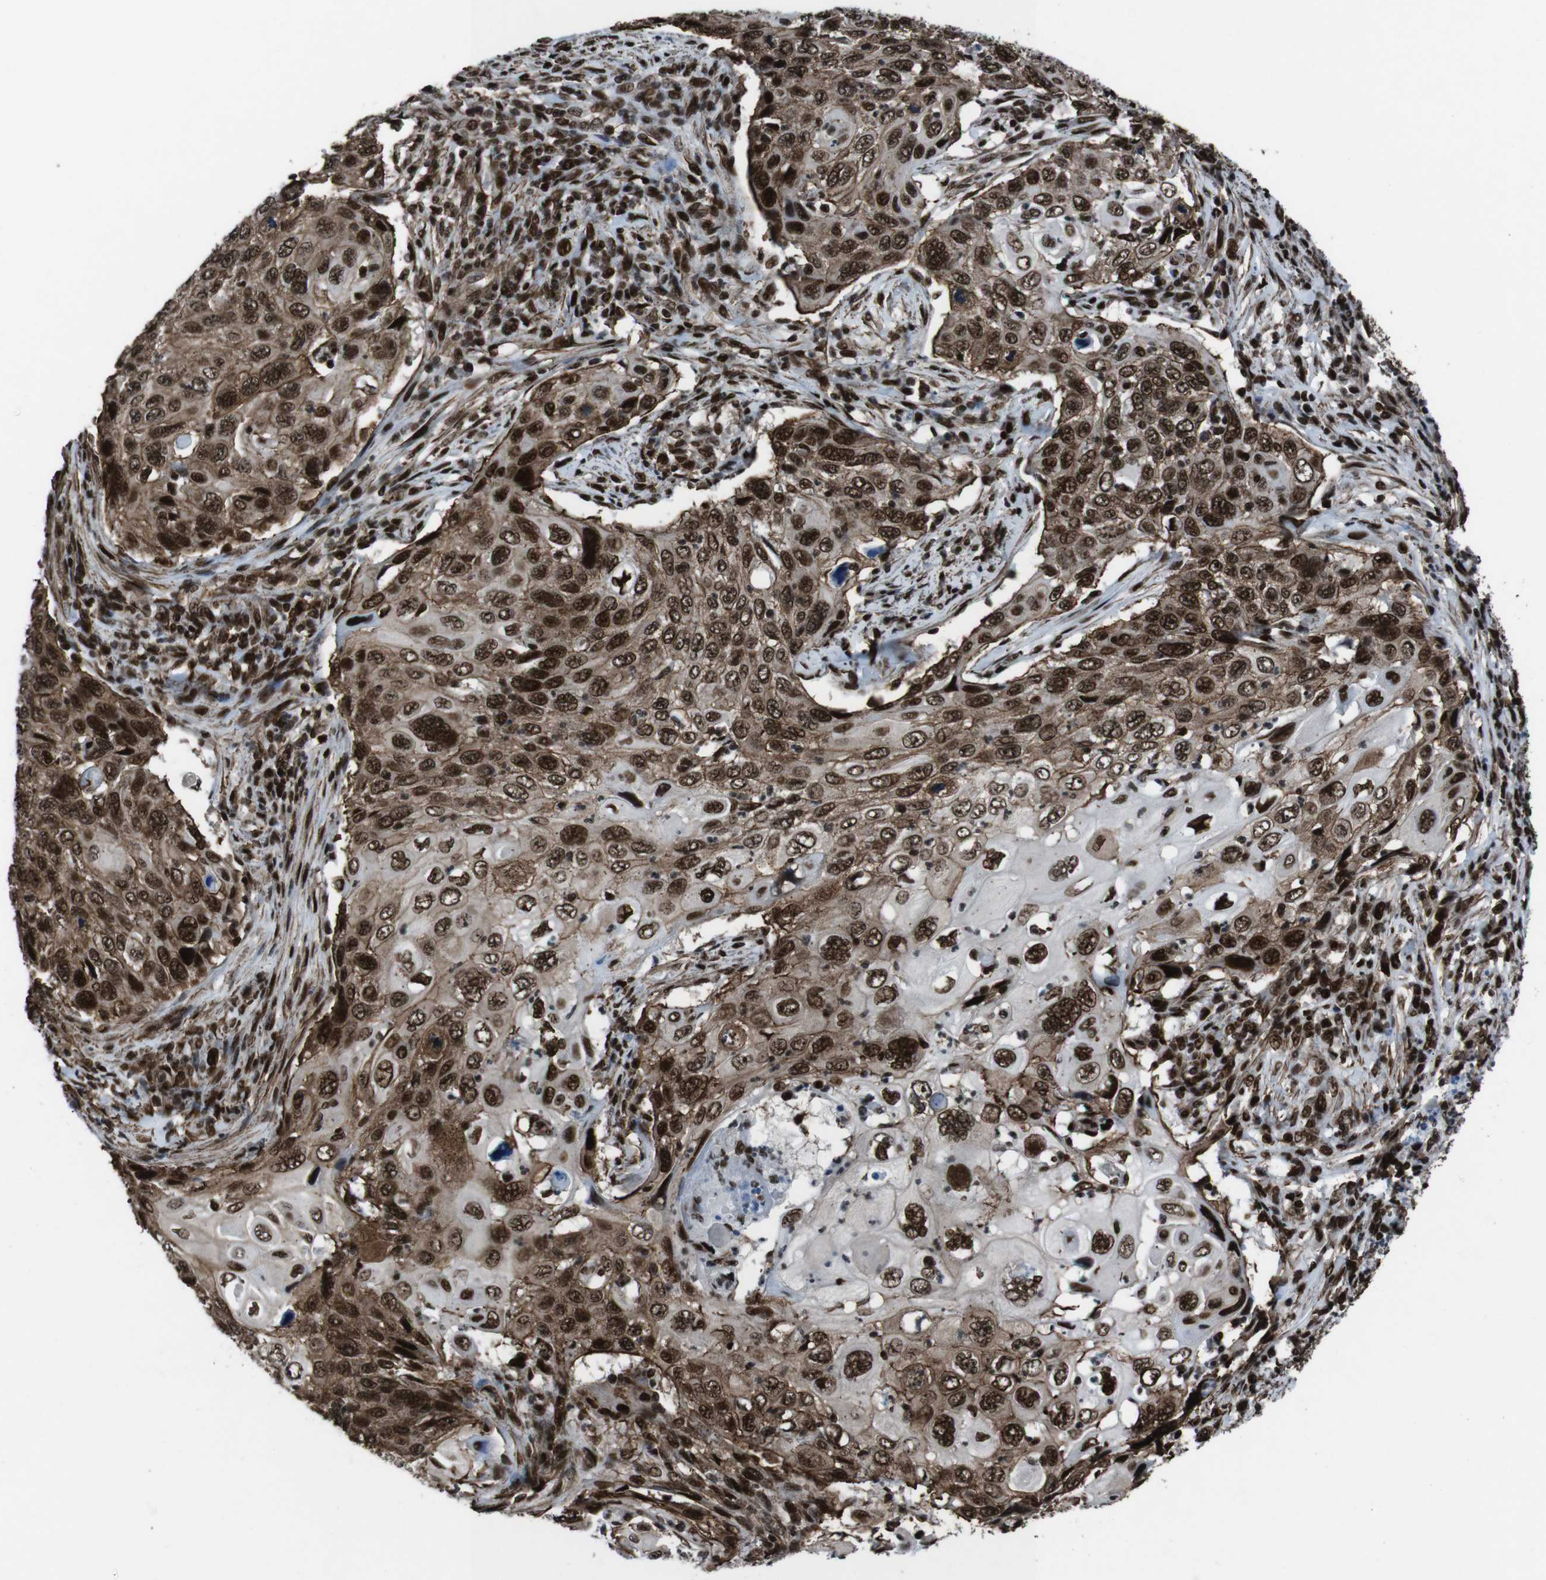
{"staining": {"intensity": "strong", "quantity": ">75%", "location": "cytoplasmic/membranous,nuclear"}, "tissue": "cervical cancer", "cell_type": "Tumor cells", "image_type": "cancer", "snomed": [{"axis": "morphology", "description": "Squamous cell carcinoma, NOS"}, {"axis": "topography", "description": "Cervix"}], "caption": "Protein staining by IHC reveals strong cytoplasmic/membranous and nuclear positivity in approximately >75% of tumor cells in cervical cancer (squamous cell carcinoma).", "gene": "HNRNPU", "patient": {"sex": "female", "age": 70}}